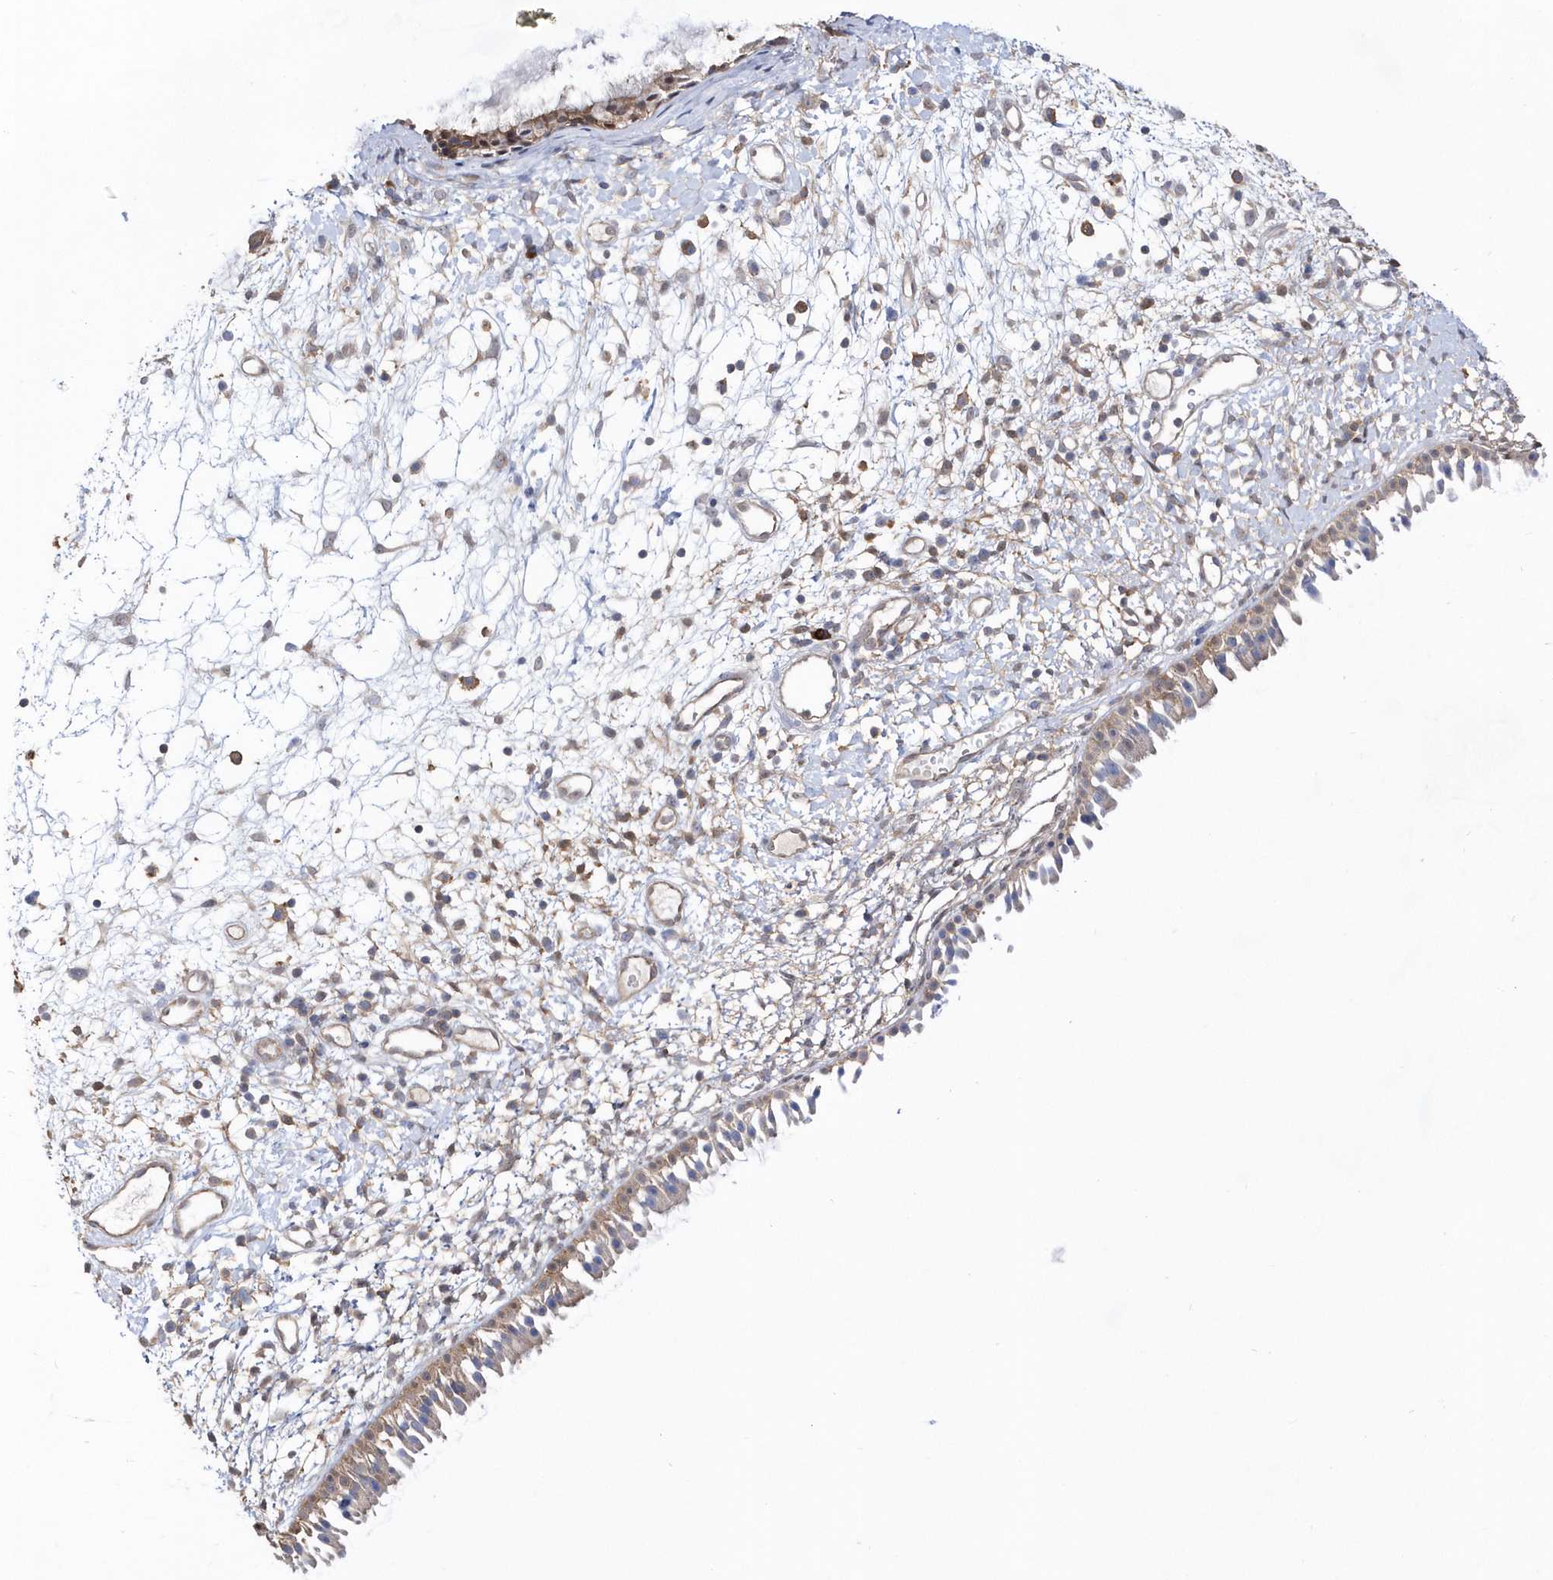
{"staining": {"intensity": "moderate", "quantity": "25%-75%", "location": "cytoplasmic/membranous"}, "tissue": "nasopharynx", "cell_type": "Respiratory epithelial cells", "image_type": "normal", "snomed": [{"axis": "morphology", "description": "Normal tissue, NOS"}, {"axis": "topography", "description": "Nasopharynx"}], "caption": "Brown immunohistochemical staining in normal nasopharynx exhibits moderate cytoplasmic/membranous positivity in about 25%-75% of respiratory epithelial cells.", "gene": "BDH2", "patient": {"sex": "male", "age": 22}}